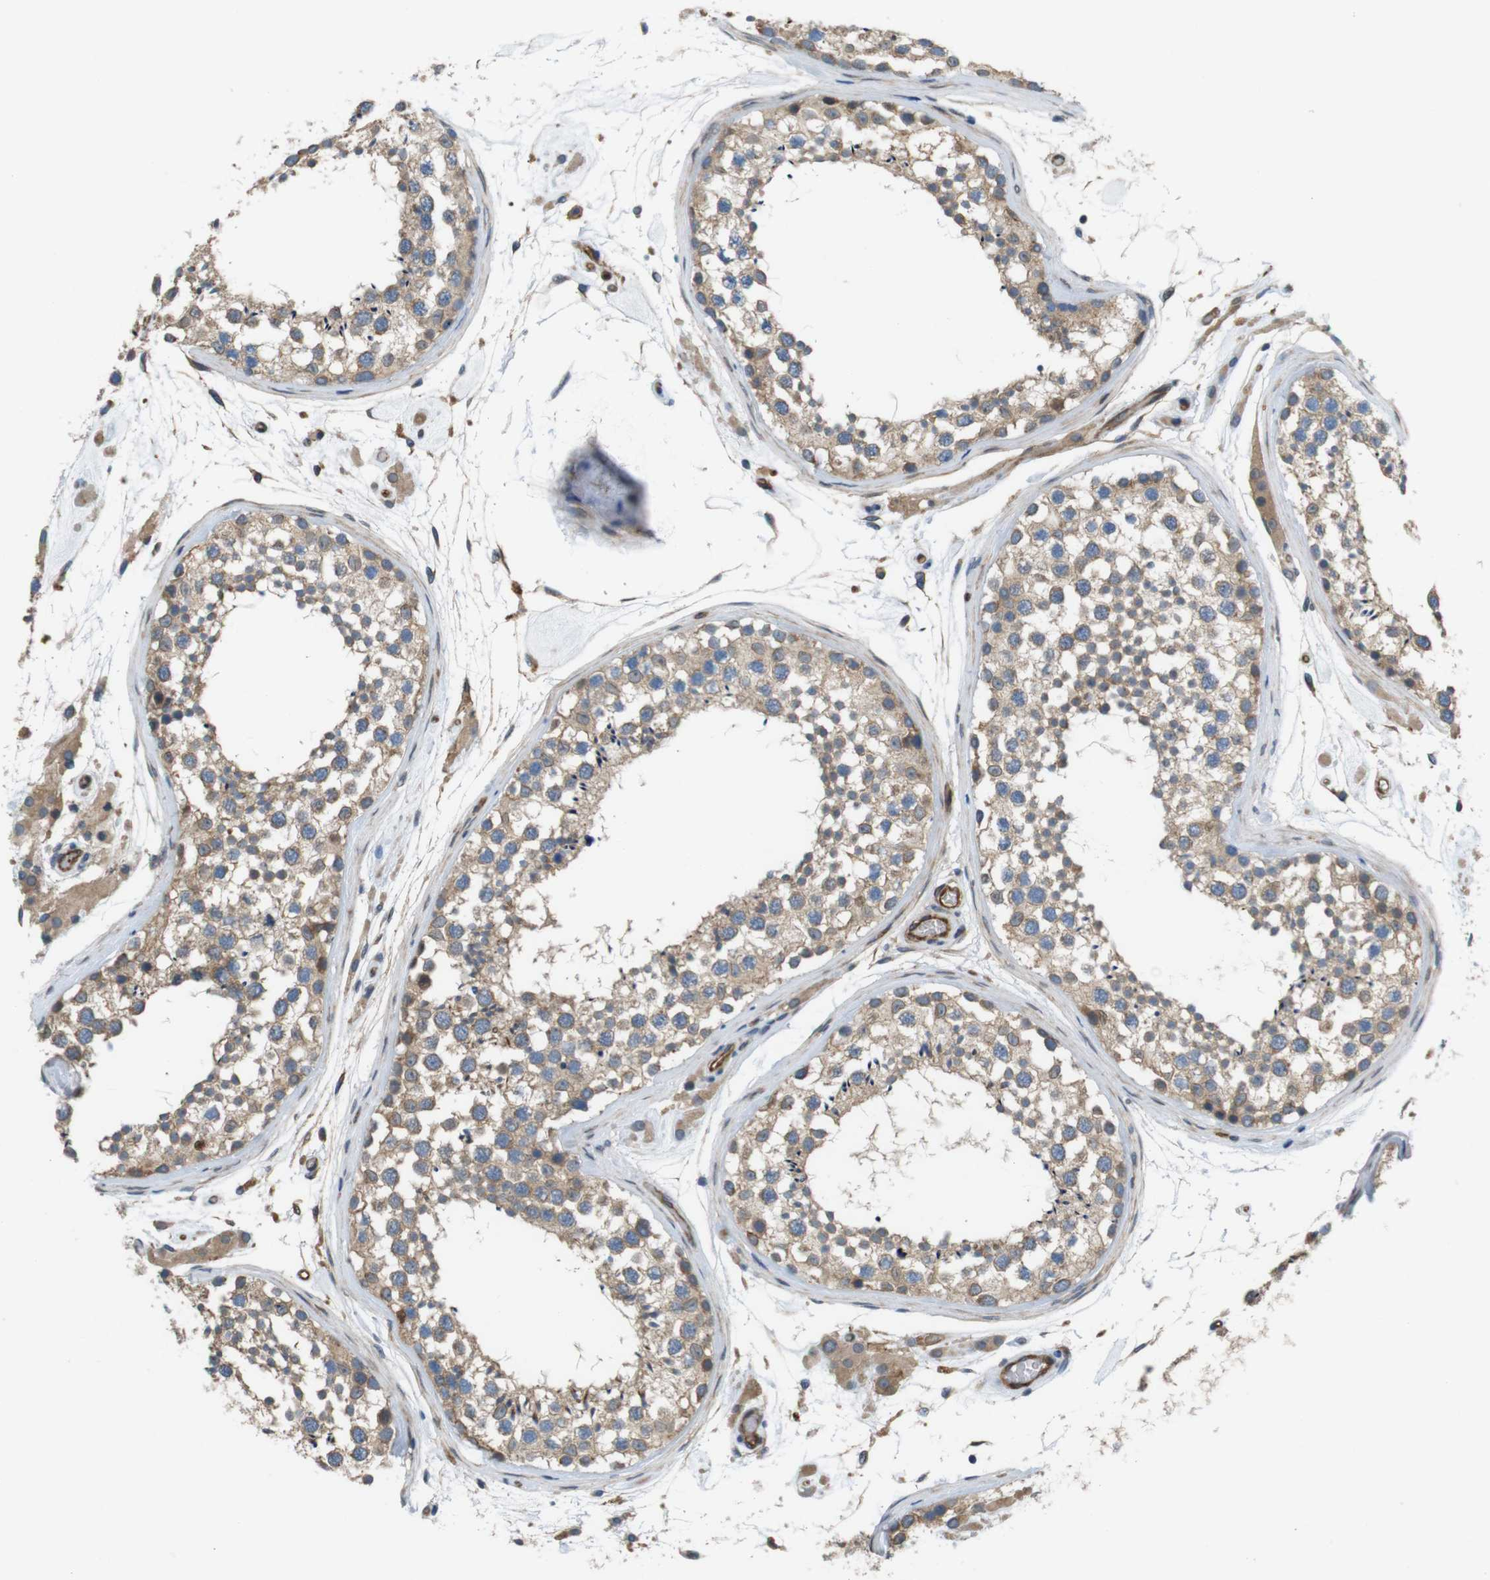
{"staining": {"intensity": "weak", "quantity": ">75%", "location": "cytoplasmic/membranous"}, "tissue": "testis", "cell_type": "Cells in seminiferous ducts", "image_type": "normal", "snomed": [{"axis": "morphology", "description": "Normal tissue, NOS"}, {"axis": "topography", "description": "Testis"}], "caption": "This photomicrograph demonstrates IHC staining of benign testis, with low weak cytoplasmic/membranous positivity in about >75% of cells in seminiferous ducts.", "gene": "BVES", "patient": {"sex": "male", "age": 46}}